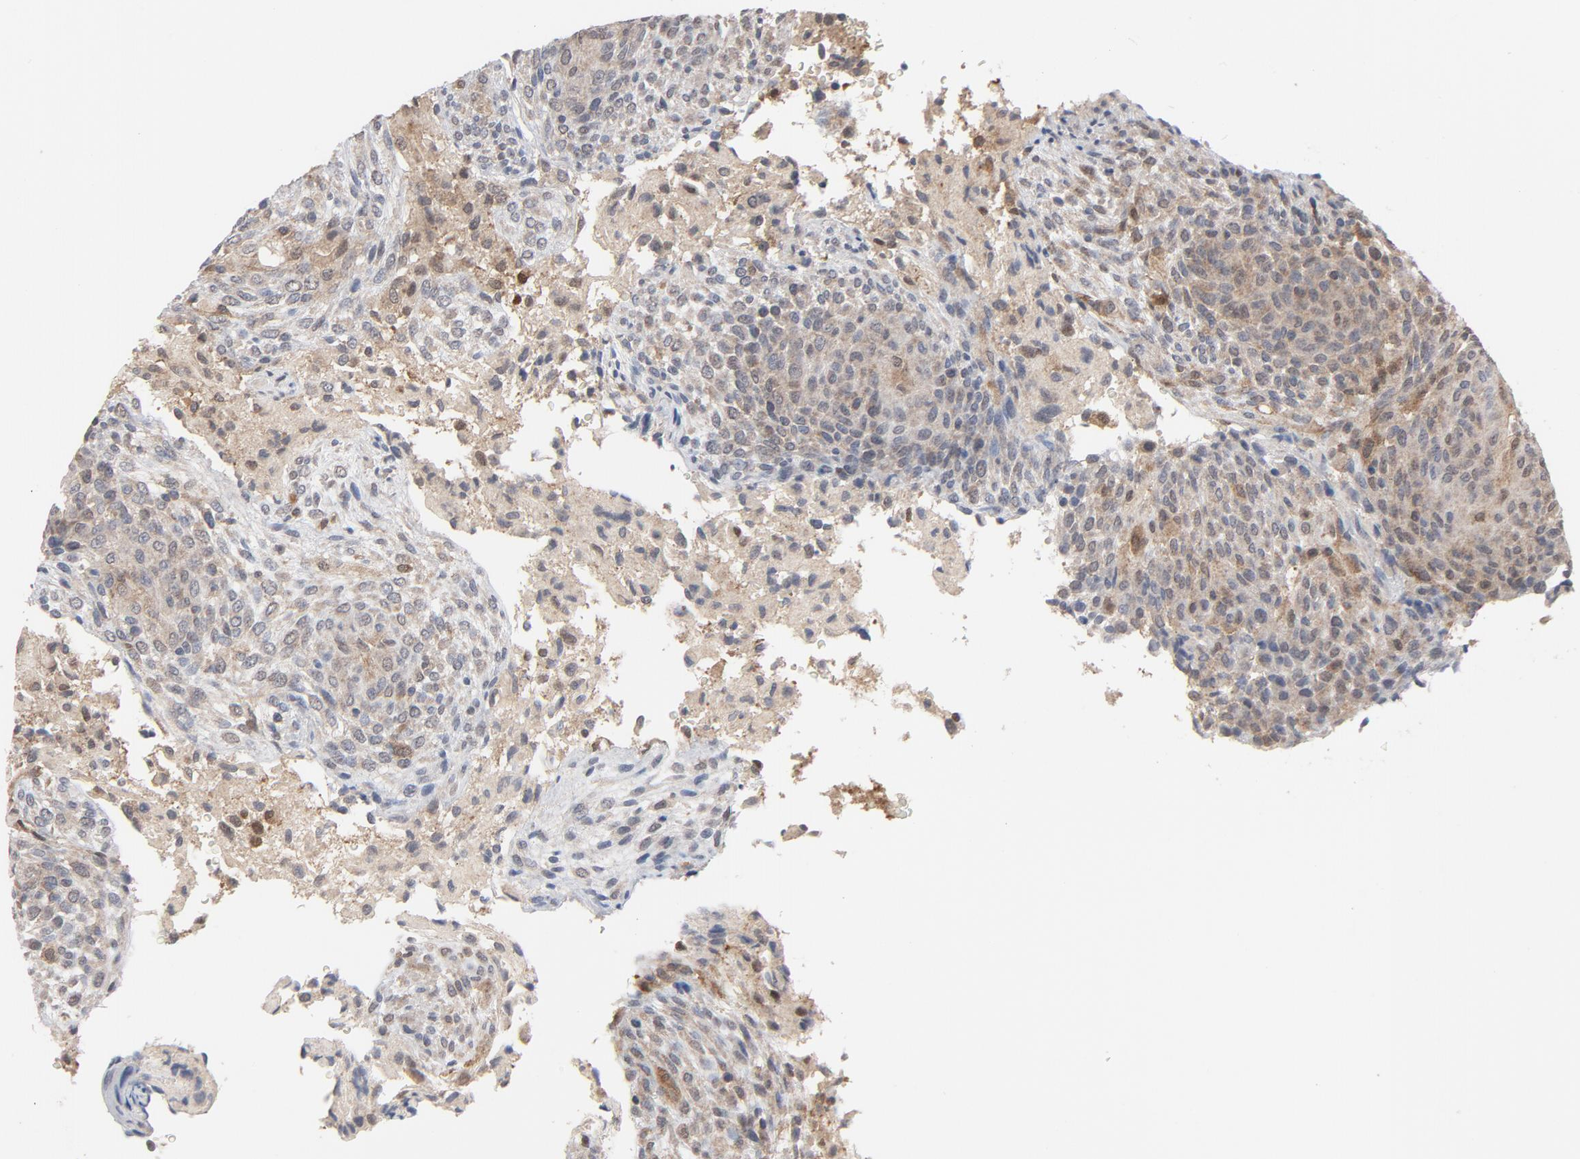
{"staining": {"intensity": "moderate", "quantity": "25%-75%", "location": "cytoplasmic/membranous"}, "tissue": "glioma", "cell_type": "Tumor cells", "image_type": "cancer", "snomed": [{"axis": "morphology", "description": "Glioma, malignant, High grade"}, {"axis": "topography", "description": "Cerebral cortex"}], "caption": "Protein staining displays moderate cytoplasmic/membranous positivity in approximately 25%-75% of tumor cells in glioma.", "gene": "PRDX1", "patient": {"sex": "female", "age": 55}}